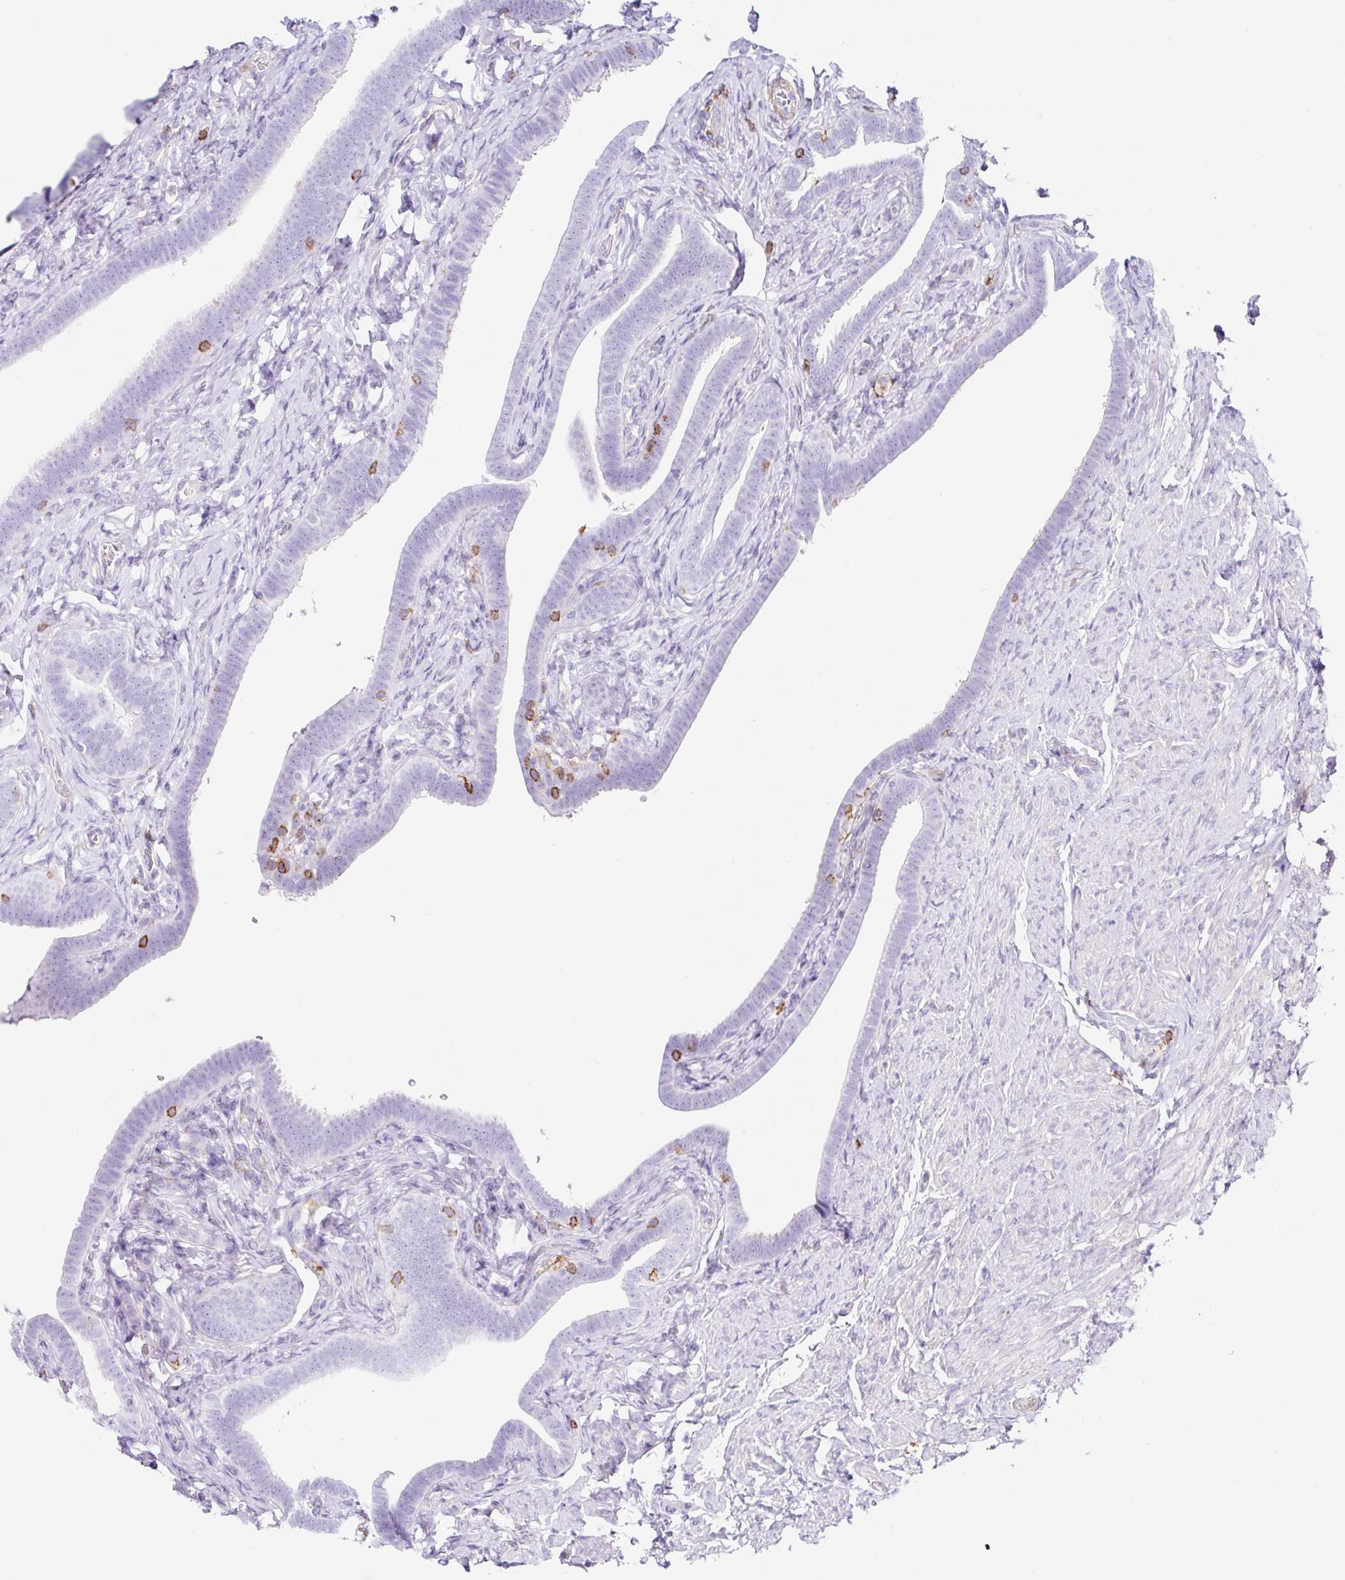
{"staining": {"intensity": "weak", "quantity": "<25%", "location": "cytoplasmic/membranous"}, "tissue": "fallopian tube", "cell_type": "Glandular cells", "image_type": "normal", "snomed": [{"axis": "morphology", "description": "Normal tissue, NOS"}, {"axis": "topography", "description": "Fallopian tube"}], "caption": "Image shows no significant protein expression in glandular cells of normal fallopian tube.", "gene": "MTTP", "patient": {"sex": "female", "age": 69}}